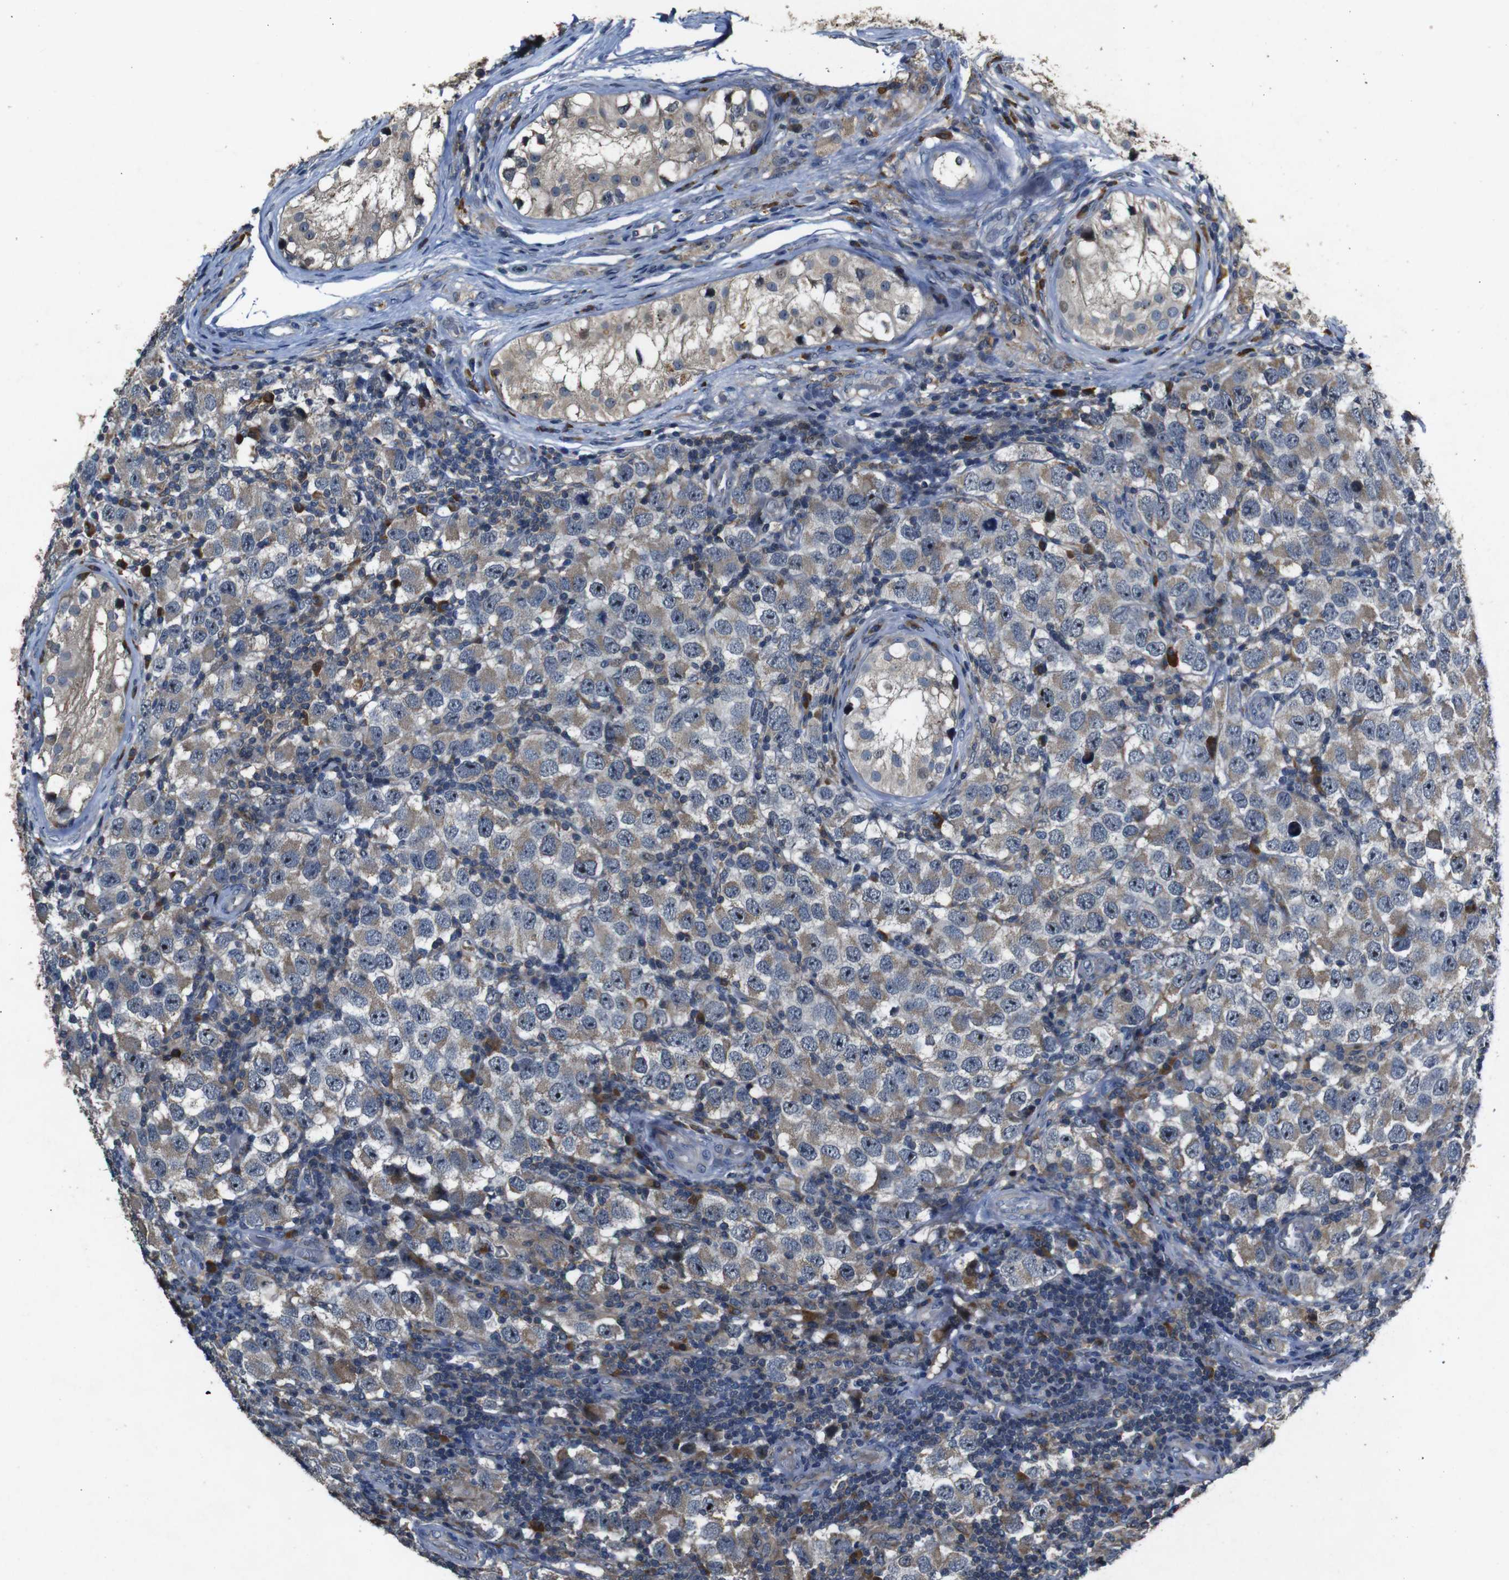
{"staining": {"intensity": "weak", "quantity": ">75%", "location": "cytoplasmic/membranous,nuclear"}, "tissue": "testis cancer", "cell_type": "Tumor cells", "image_type": "cancer", "snomed": [{"axis": "morphology", "description": "Carcinoma, Embryonal, NOS"}, {"axis": "topography", "description": "Testis"}], "caption": "Immunohistochemical staining of human testis cancer exhibits low levels of weak cytoplasmic/membranous and nuclear protein staining in approximately >75% of tumor cells. The staining was performed using DAB (3,3'-diaminobenzidine), with brown indicating positive protein expression. Nuclei are stained blue with hematoxylin.", "gene": "MAGI2", "patient": {"sex": "male", "age": 21}}